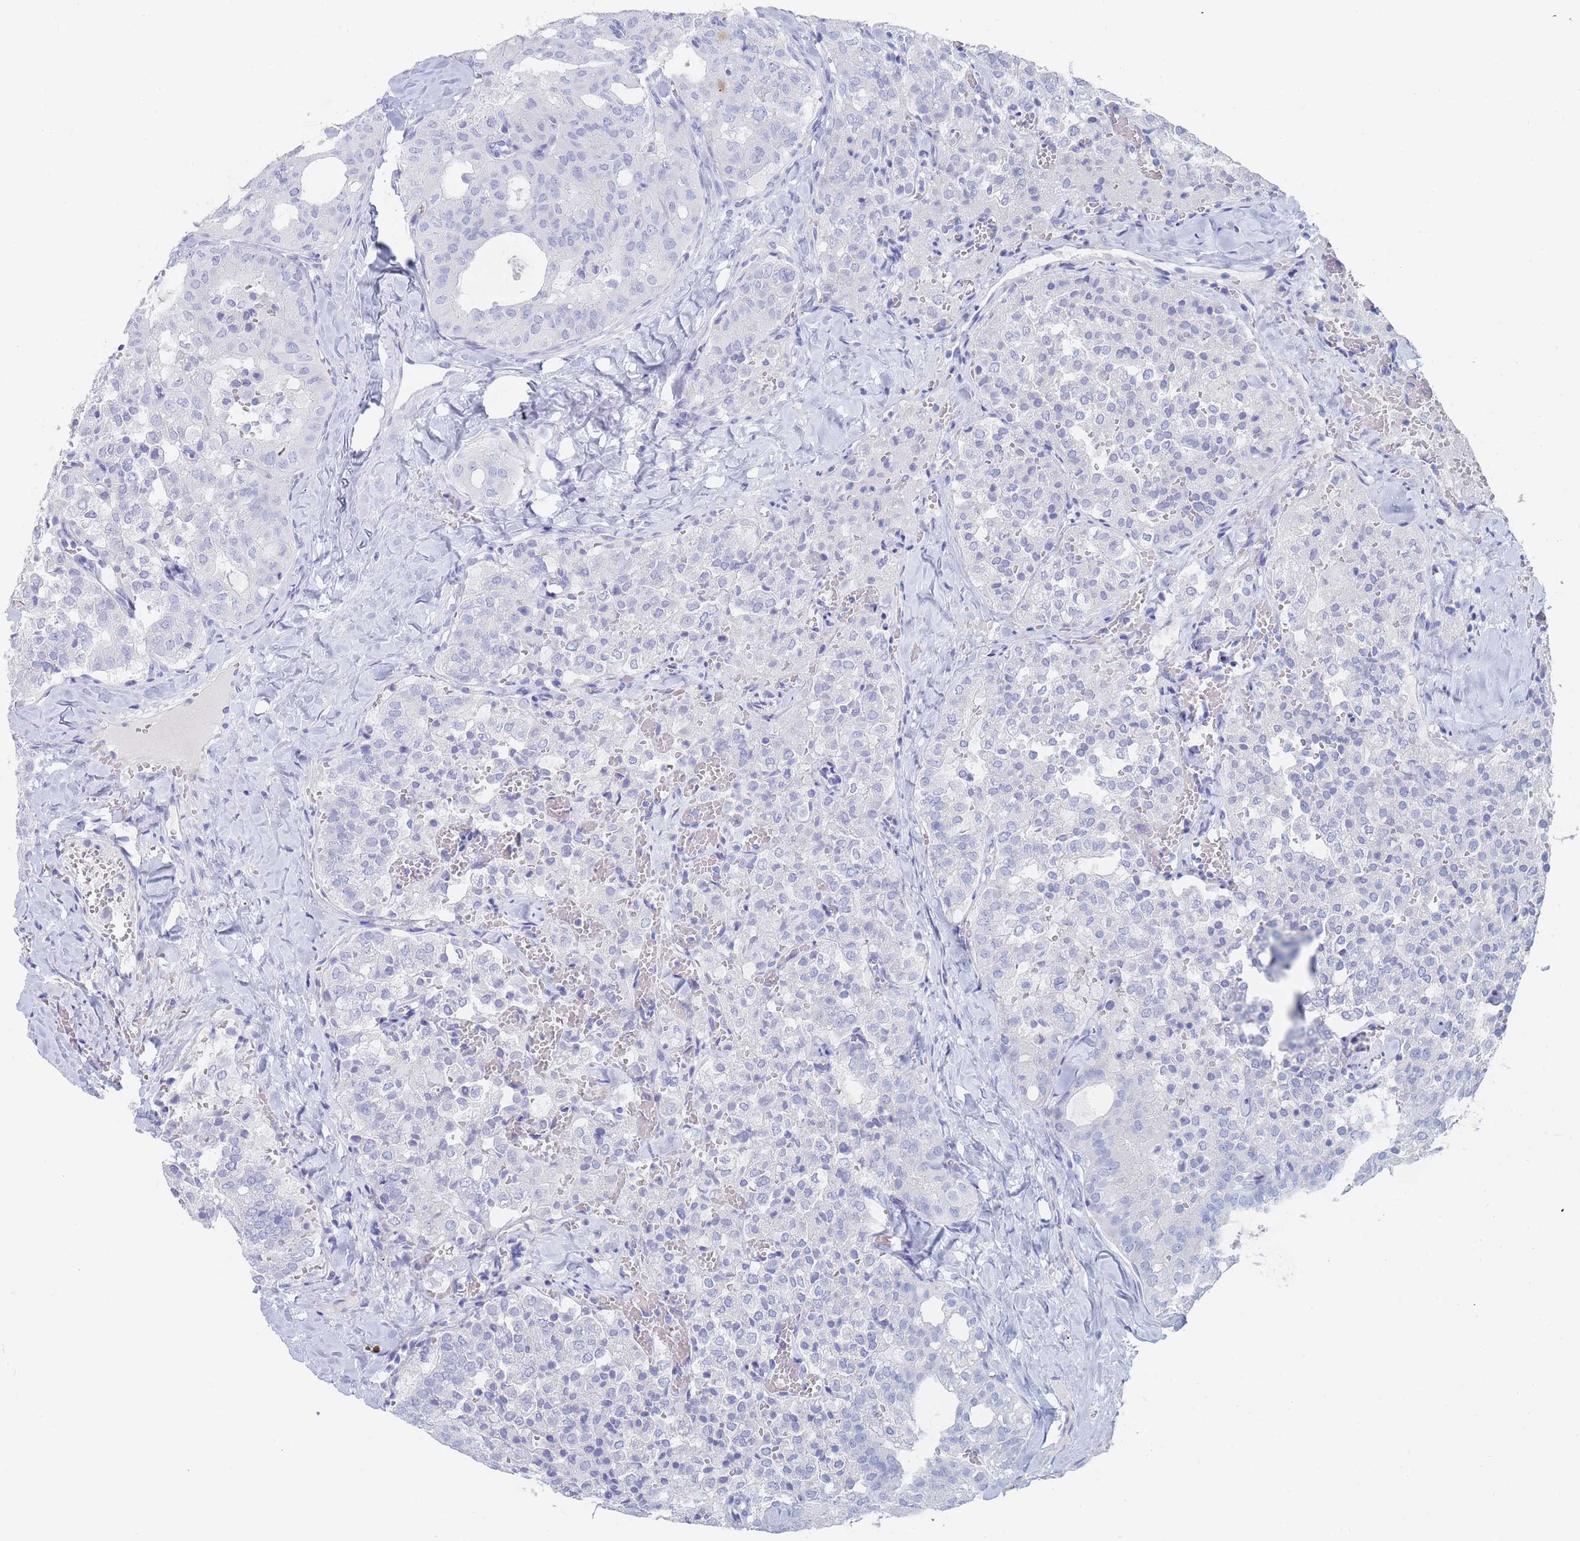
{"staining": {"intensity": "negative", "quantity": "none", "location": "none"}, "tissue": "thyroid cancer", "cell_type": "Tumor cells", "image_type": "cancer", "snomed": [{"axis": "morphology", "description": "Follicular adenoma carcinoma, NOS"}, {"axis": "topography", "description": "Thyroid gland"}], "caption": "A high-resolution micrograph shows IHC staining of thyroid follicular adenoma carcinoma, which shows no significant expression in tumor cells.", "gene": "SLC25A35", "patient": {"sex": "male", "age": 75}}